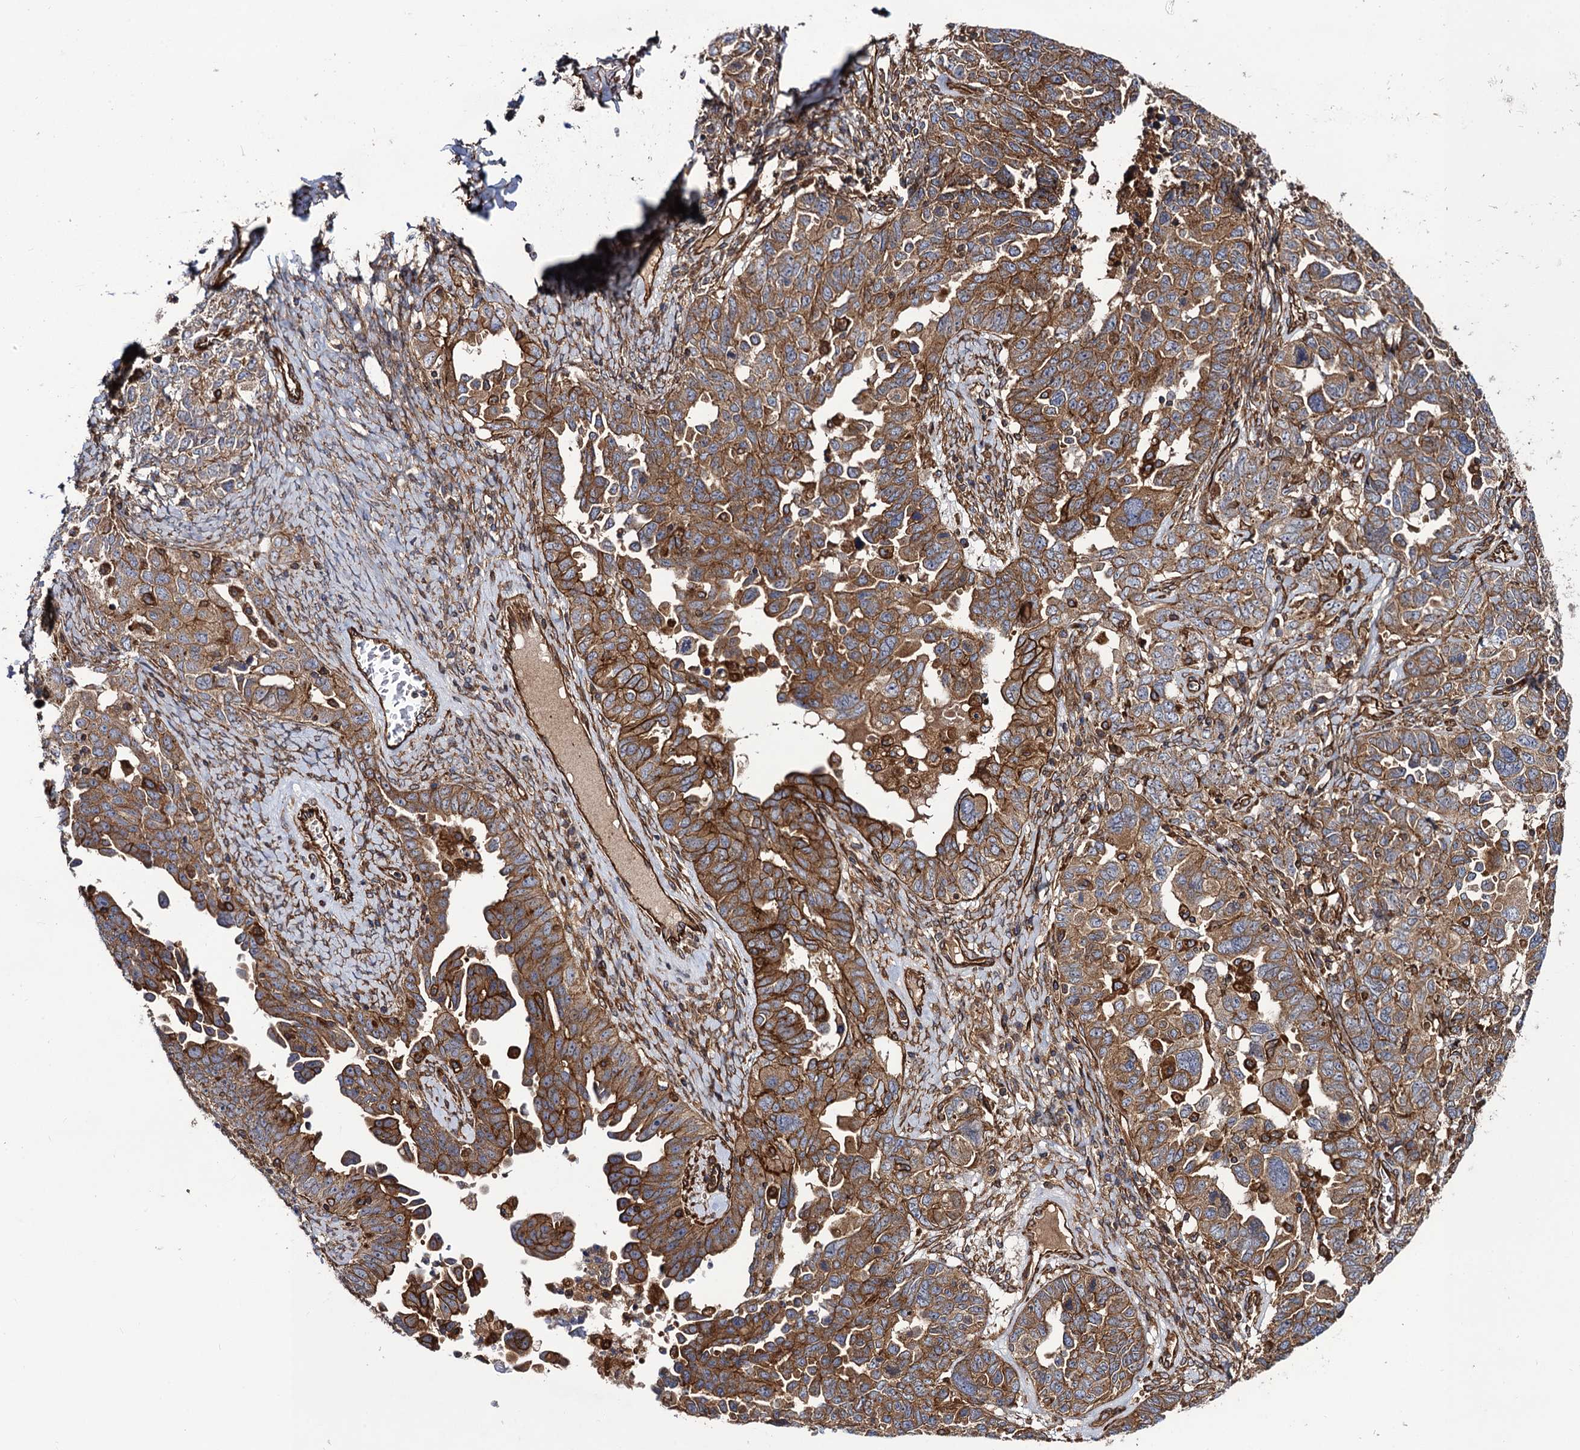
{"staining": {"intensity": "strong", "quantity": ">75%", "location": "cytoplasmic/membranous"}, "tissue": "ovarian cancer", "cell_type": "Tumor cells", "image_type": "cancer", "snomed": [{"axis": "morphology", "description": "Carcinoma, endometroid"}, {"axis": "topography", "description": "Ovary"}], "caption": "This photomicrograph shows immunohistochemistry (IHC) staining of endometroid carcinoma (ovarian), with high strong cytoplasmic/membranous expression in about >75% of tumor cells.", "gene": "CIP2A", "patient": {"sex": "female", "age": 62}}